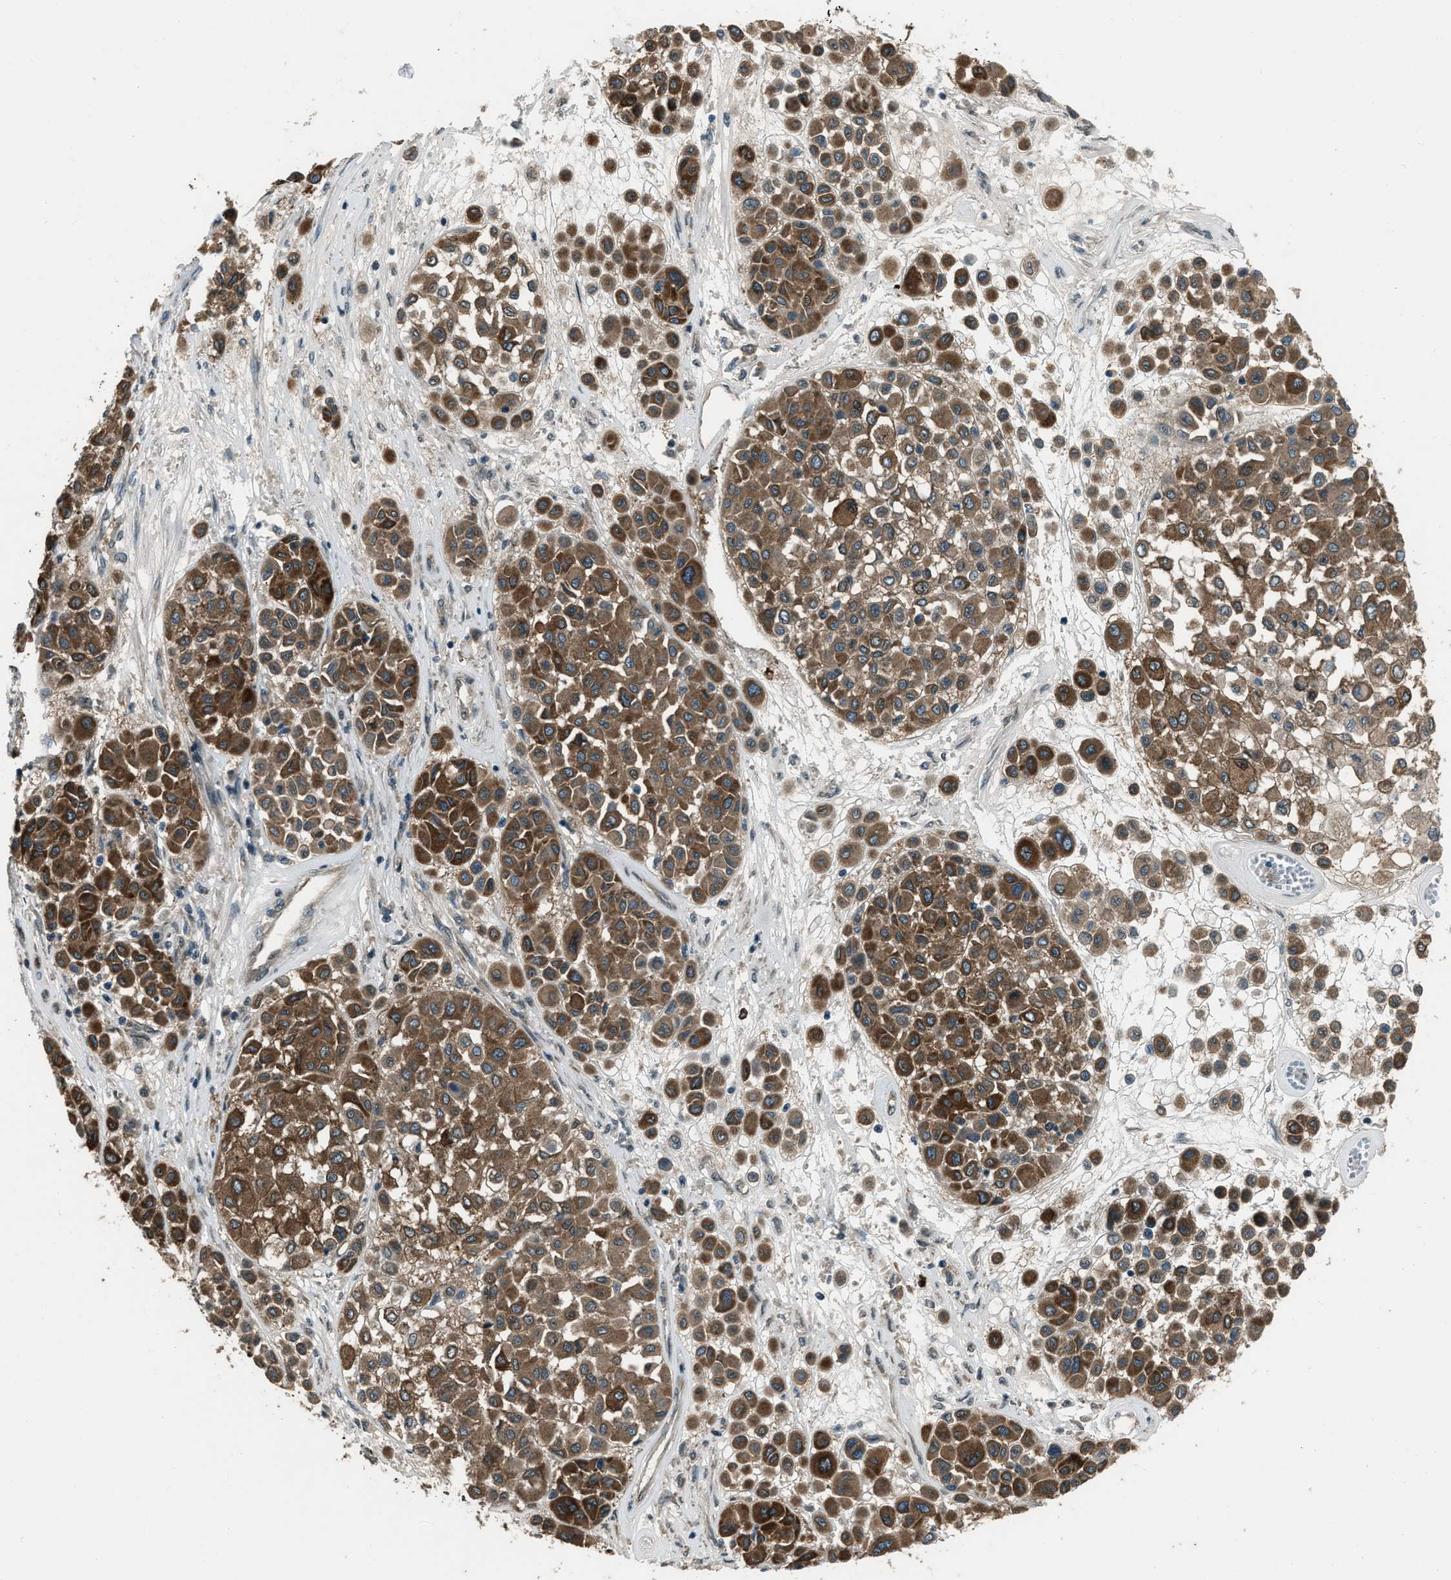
{"staining": {"intensity": "moderate", "quantity": ">75%", "location": "cytoplasmic/membranous"}, "tissue": "melanoma", "cell_type": "Tumor cells", "image_type": "cancer", "snomed": [{"axis": "morphology", "description": "Malignant melanoma, Metastatic site"}, {"axis": "topography", "description": "Soft tissue"}], "caption": "This histopathology image demonstrates immunohistochemistry staining of melanoma, with medium moderate cytoplasmic/membranous positivity in about >75% of tumor cells.", "gene": "SVIL", "patient": {"sex": "male", "age": 41}}